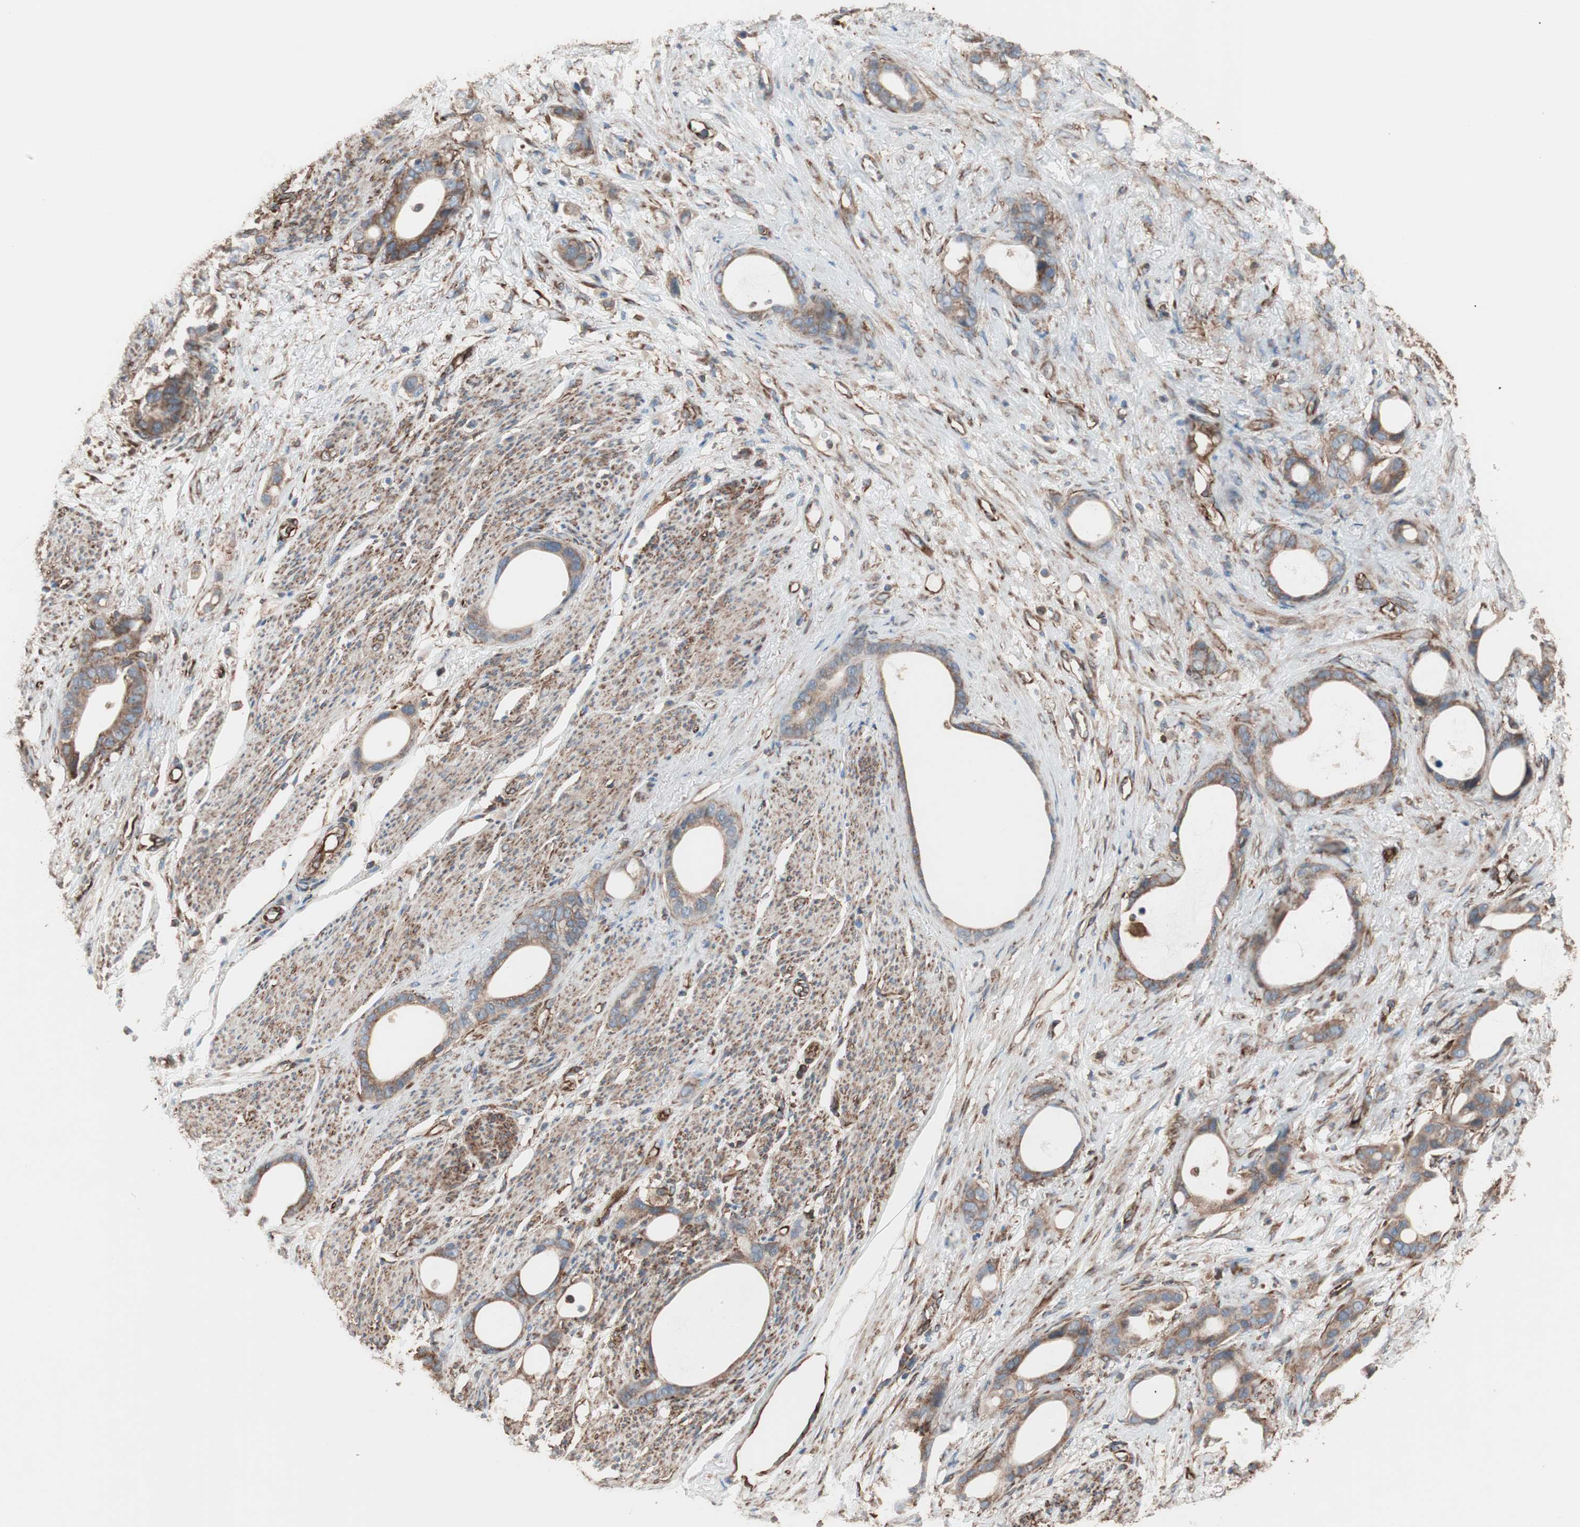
{"staining": {"intensity": "moderate", "quantity": ">75%", "location": "cytoplasmic/membranous"}, "tissue": "stomach cancer", "cell_type": "Tumor cells", "image_type": "cancer", "snomed": [{"axis": "morphology", "description": "Adenocarcinoma, NOS"}, {"axis": "topography", "description": "Stomach"}], "caption": "Approximately >75% of tumor cells in human stomach cancer (adenocarcinoma) demonstrate moderate cytoplasmic/membranous protein positivity as visualized by brown immunohistochemical staining.", "gene": "GPSM2", "patient": {"sex": "female", "age": 75}}